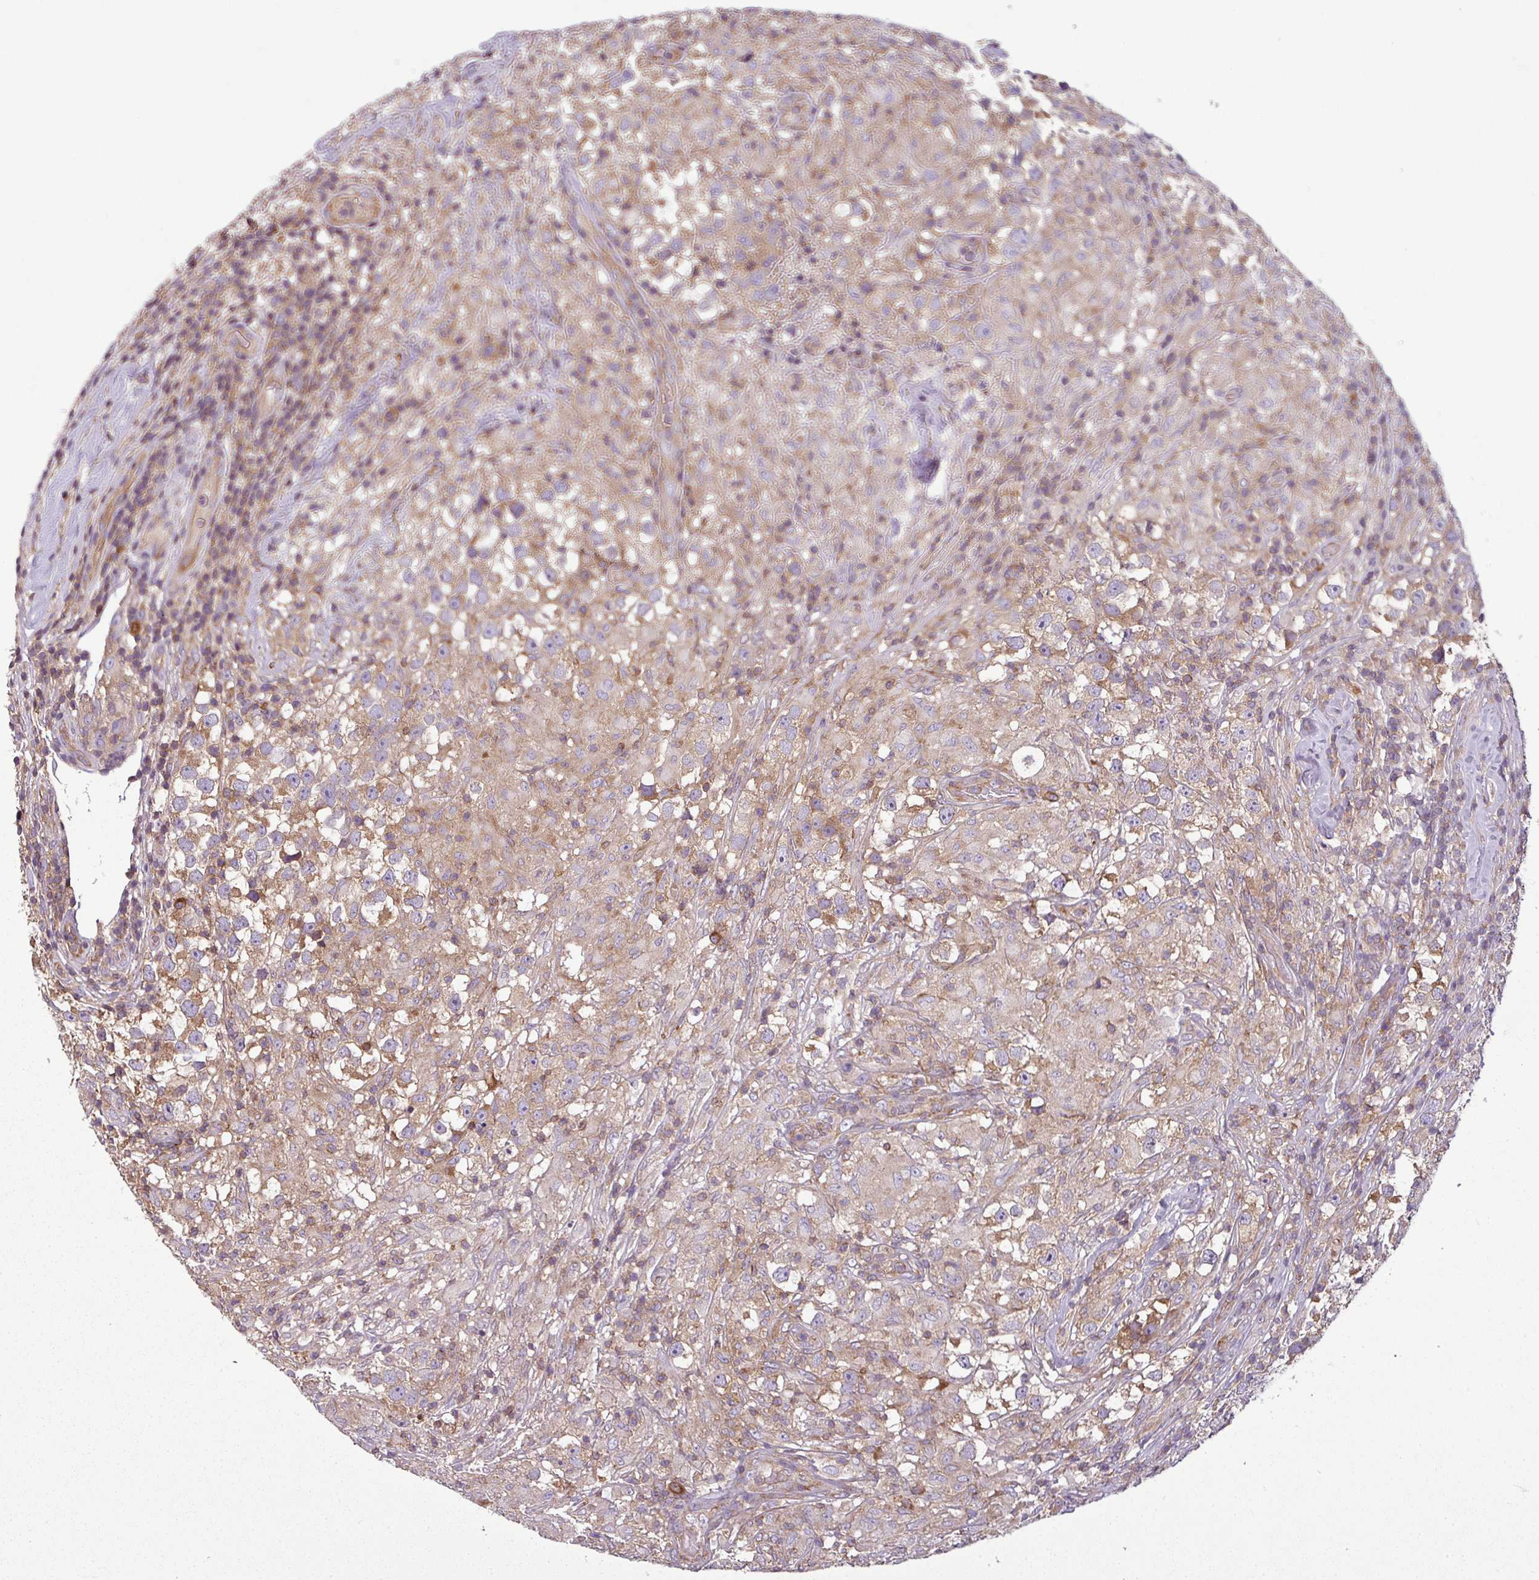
{"staining": {"intensity": "moderate", "quantity": ">75%", "location": "cytoplasmic/membranous"}, "tissue": "testis cancer", "cell_type": "Tumor cells", "image_type": "cancer", "snomed": [{"axis": "morphology", "description": "Seminoma, NOS"}, {"axis": "topography", "description": "Testis"}], "caption": "A histopathology image of human seminoma (testis) stained for a protein displays moderate cytoplasmic/membranous brown staining in tumor cells.", "gene": "LRRC74B", "patient": {"sex": "male", "age": 46}}